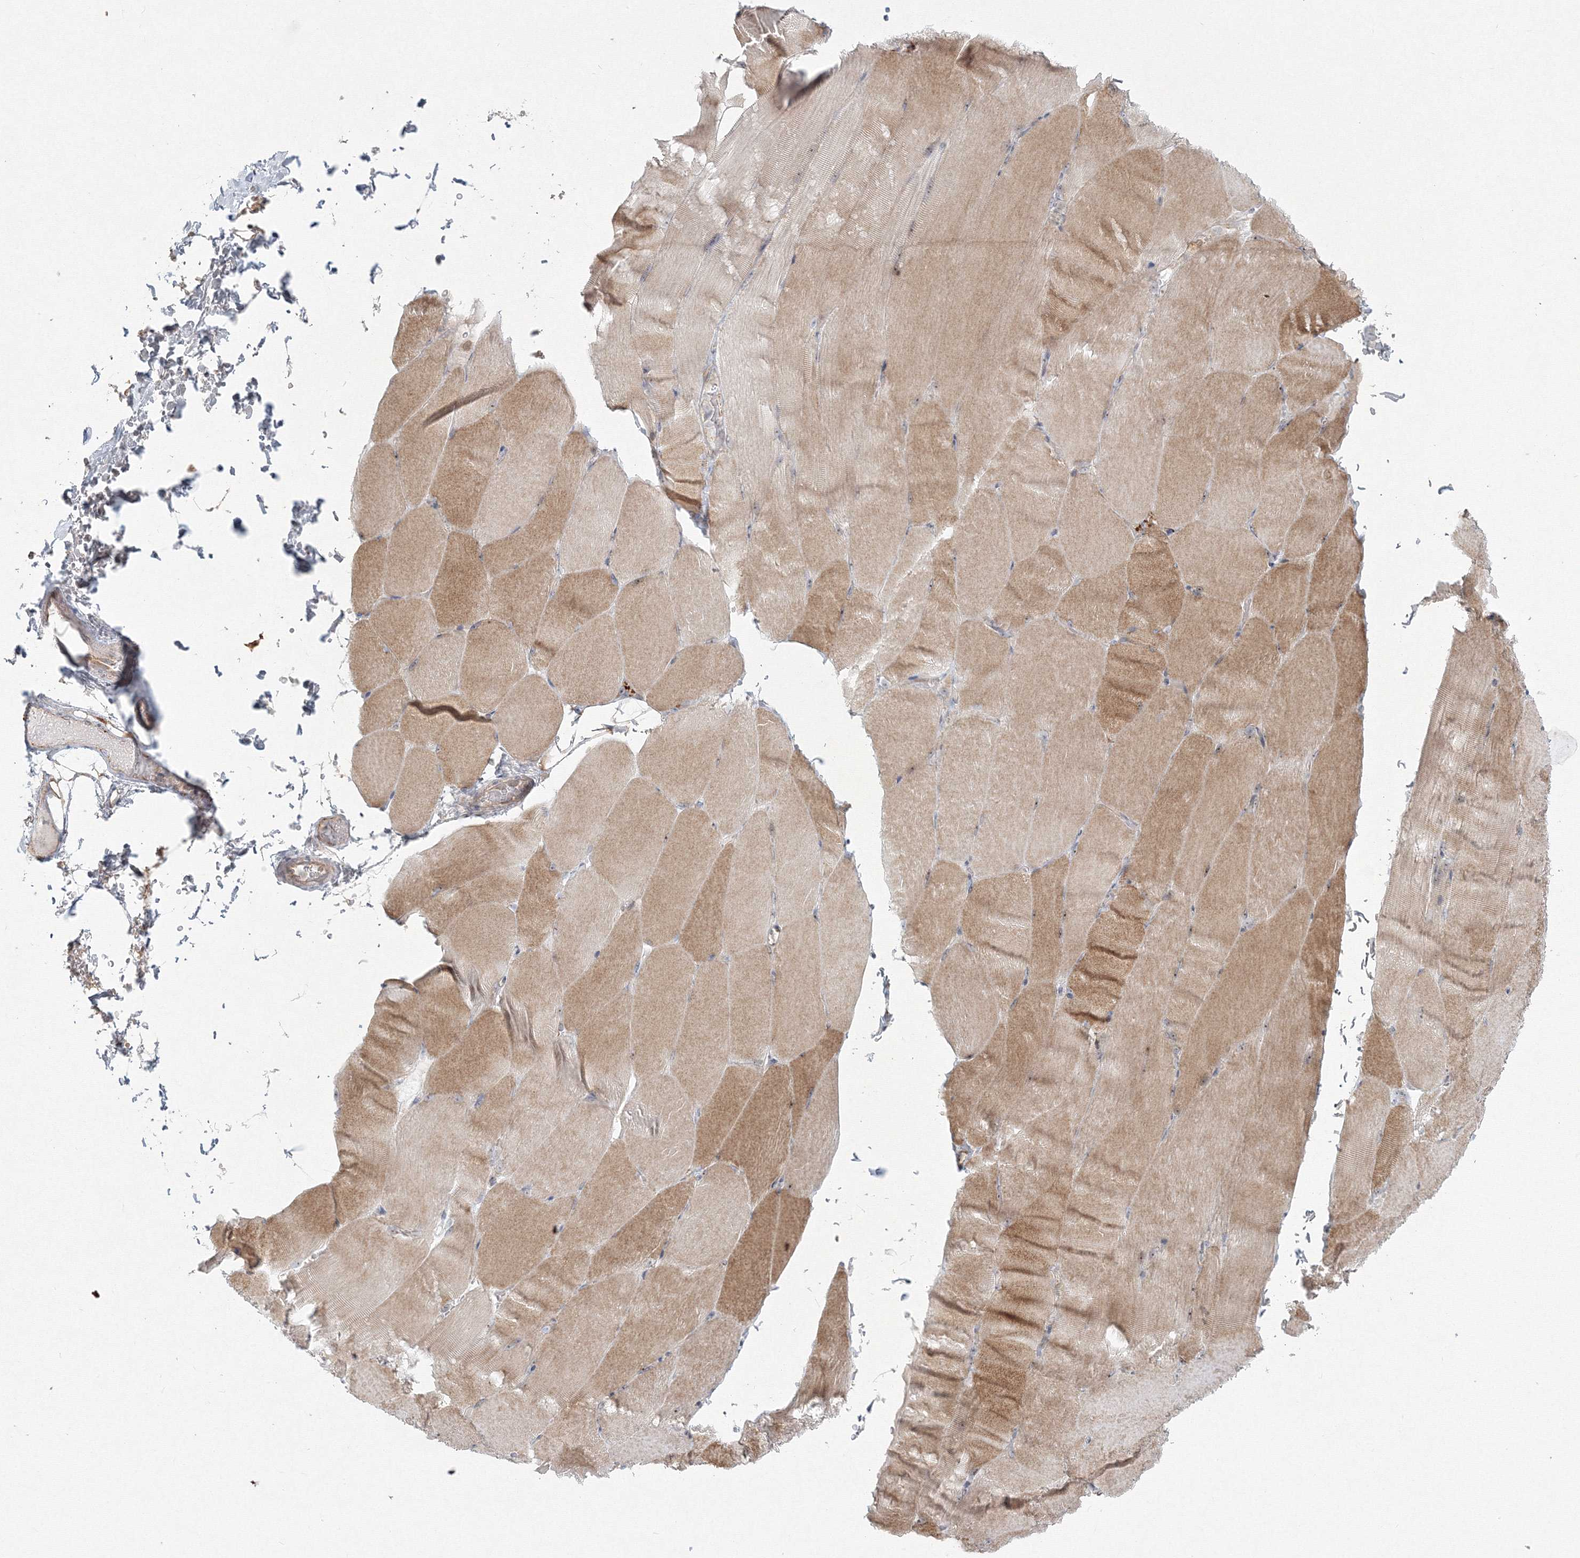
{"staining": {"intensity": "moderate", "quantity": "25%-75%", "location": "cytoplasmic/membranous"}, "tissue": "skeletal muscle", "cell_type": "Myocytes", "image_type": "normal", "snomed": [{"axis": "morphology", "description": "Normal tissue, NOS"}, {"axis": "topography", "description": "Skeletal muscle"}, {"axis": "topography", "description": "Parathyroid gland"}], "caption": "Immunohistochemistry micrograph of normal skeletal muscle: skeletal muscle stained using immunohistochemistry displays medium levels of moderate protein expression localized specifically in the cytoplasmic/membranous of myocytes, appearing as a cytoplasmic/membranous brown color.", "gene": "WDR49", "patient": {"sex": "female", "age": 37}}